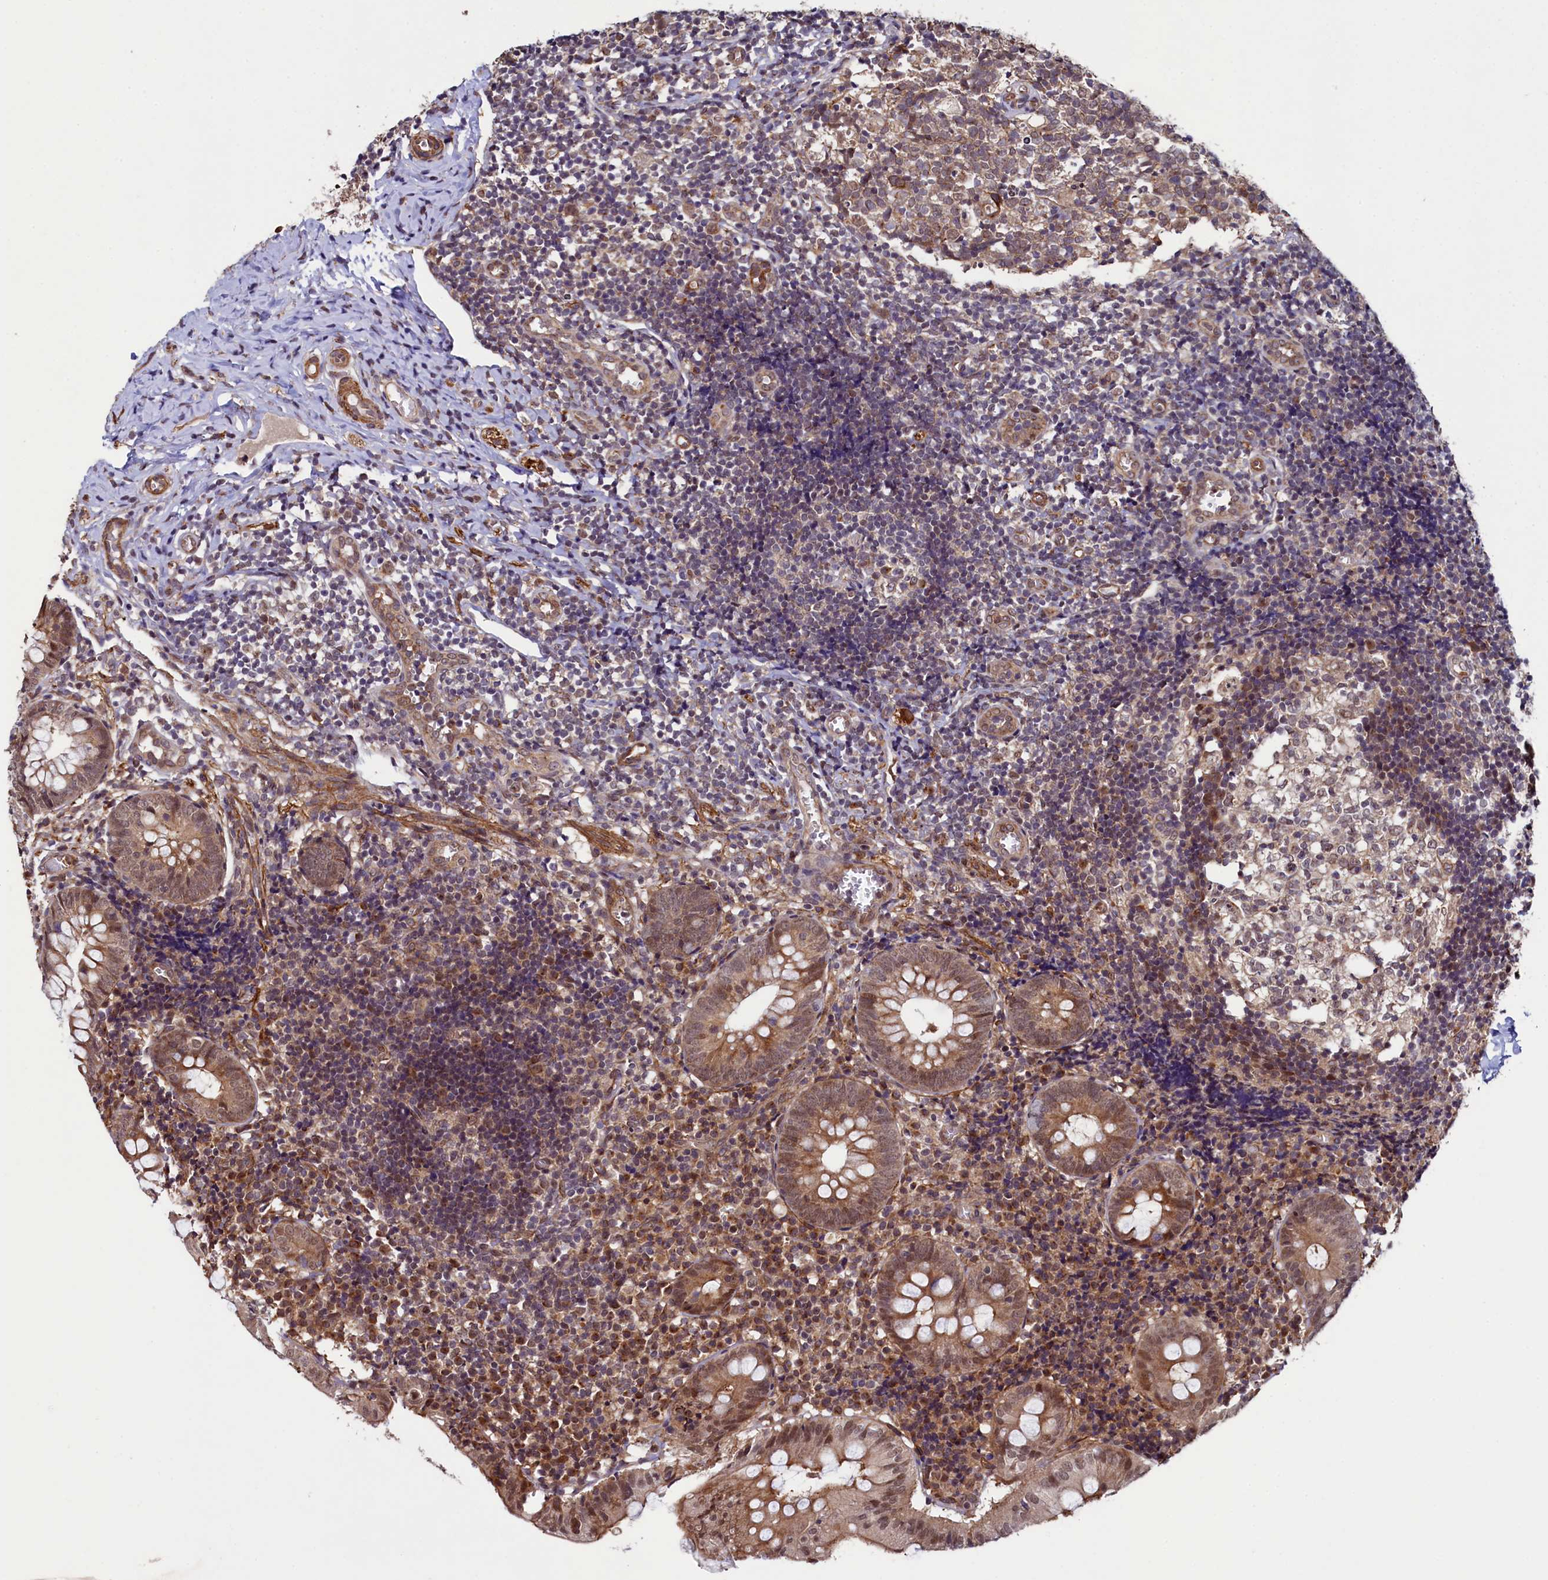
{"staining": {"intensity": "moderate", "quantity": ">75%", "location": "cytoplasmic/membranous,nuclear"}, "tissue": "appendix", "cell_type": "Glandular cells", "image_type": "normal", "snomed": [{"axis": "morphology", "description": "Normal tissue, NOS"}, {"axis": "topography", "description": "Appendix"}], "caption": "Brown immunohistochemical staining in unremarkable human appendix displays moderate cytoplasmic/membranous,nuclear staining in about >75% of glandular cells.", "gene": "LEO1", "patient": {"sex": "male", "age": 8}}